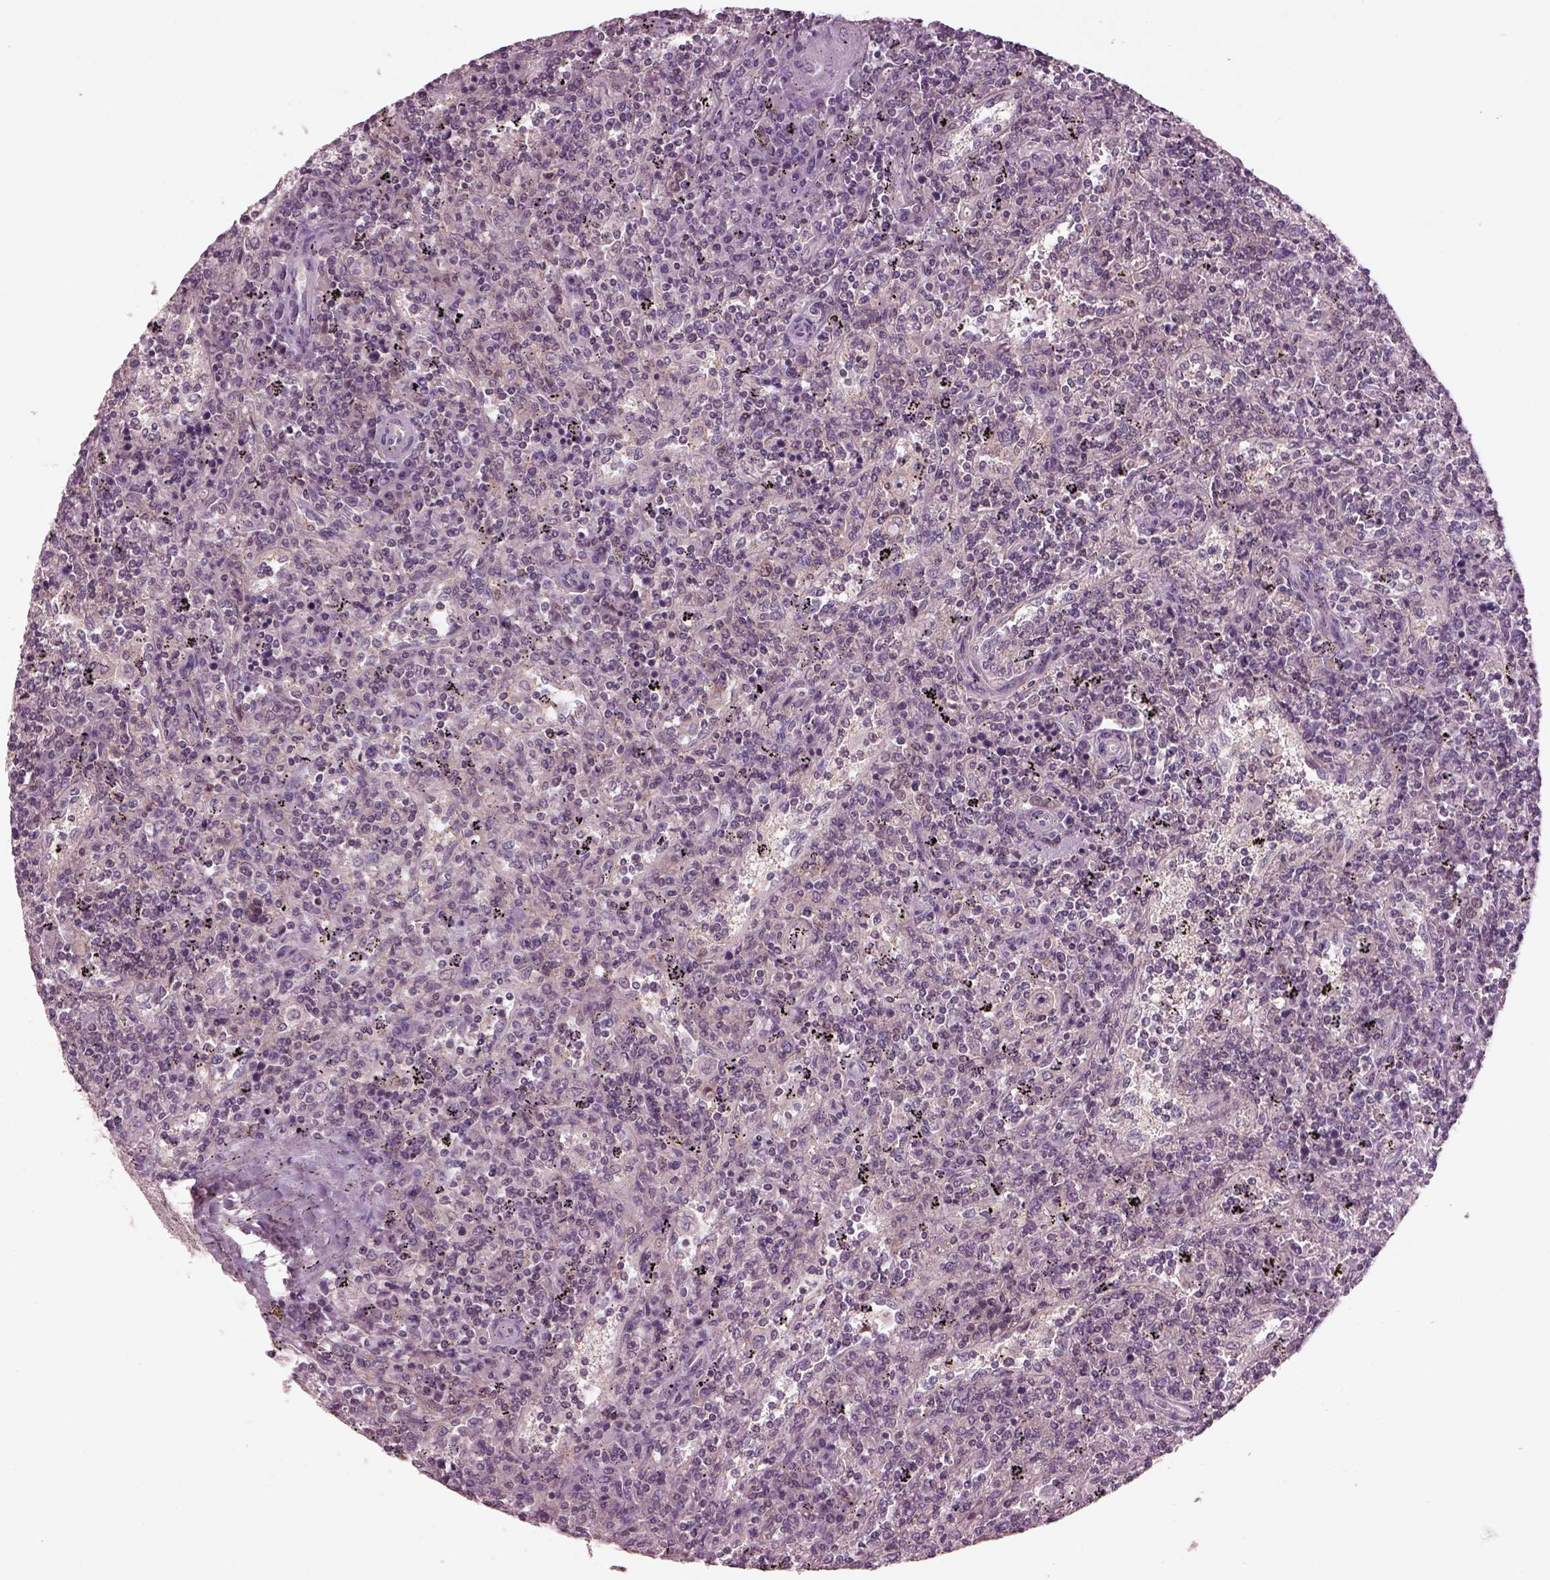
{"staining": {"intensity": "negative", "quantity": "none", "location": "none"}, "tissue": "lymphoma", "cell_type": "Tumor cells", "image_type": "cancer", "snomed": [{"axis": "morphology", "description": "Malignant lymphoma, non-Hodgkin's type, Low grade"}, {"axis": "topography", "description": "Spleen"}], "caption": "A high-resolution image shows IHC staining of lymphoma, which demonstrates no significant positivity in tumor cells.", "gene": "SRI", "patient": {"sex": "male", "age": 62}}